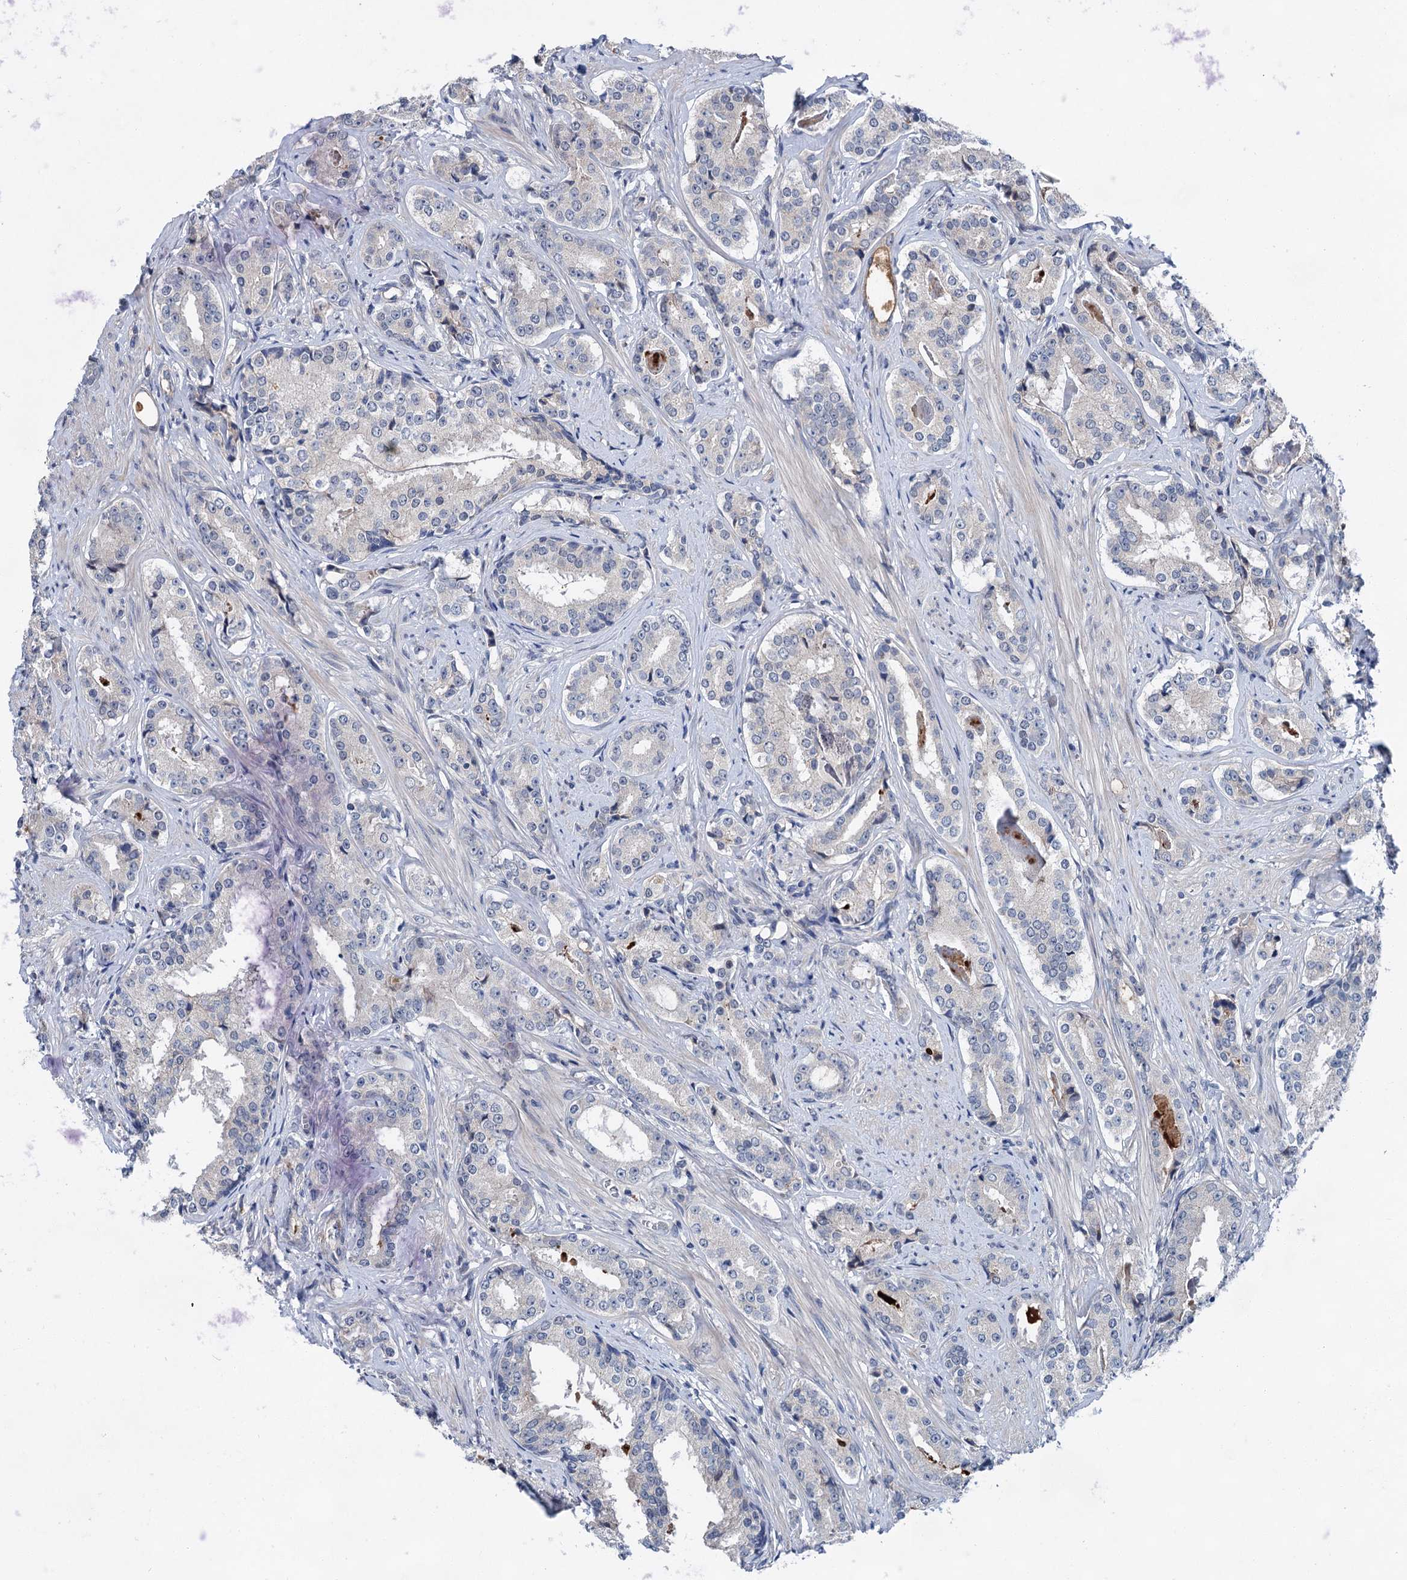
{"staining": {"intensity": "negative", "quantity": "none", "location": "none"}, "tissue": "prostate cancer", "cell_type": "Tumor cells", "image_type": "cancer", "snomed": [{"axis": "morphology", "description": "Adenocarcinoma, High grade"}, {"axis": "topography", "description": "Prostate"}], "caption": "High-grade adenocarcinoma (prostate) was stained to show a protein in brown. There is no significant staining in tumor cells. (Immunohistochemistry (ihc), brightfield microscopy, high magnification).", "gene": "MORN3", "patient": {"sex": "male", "age": 58}}